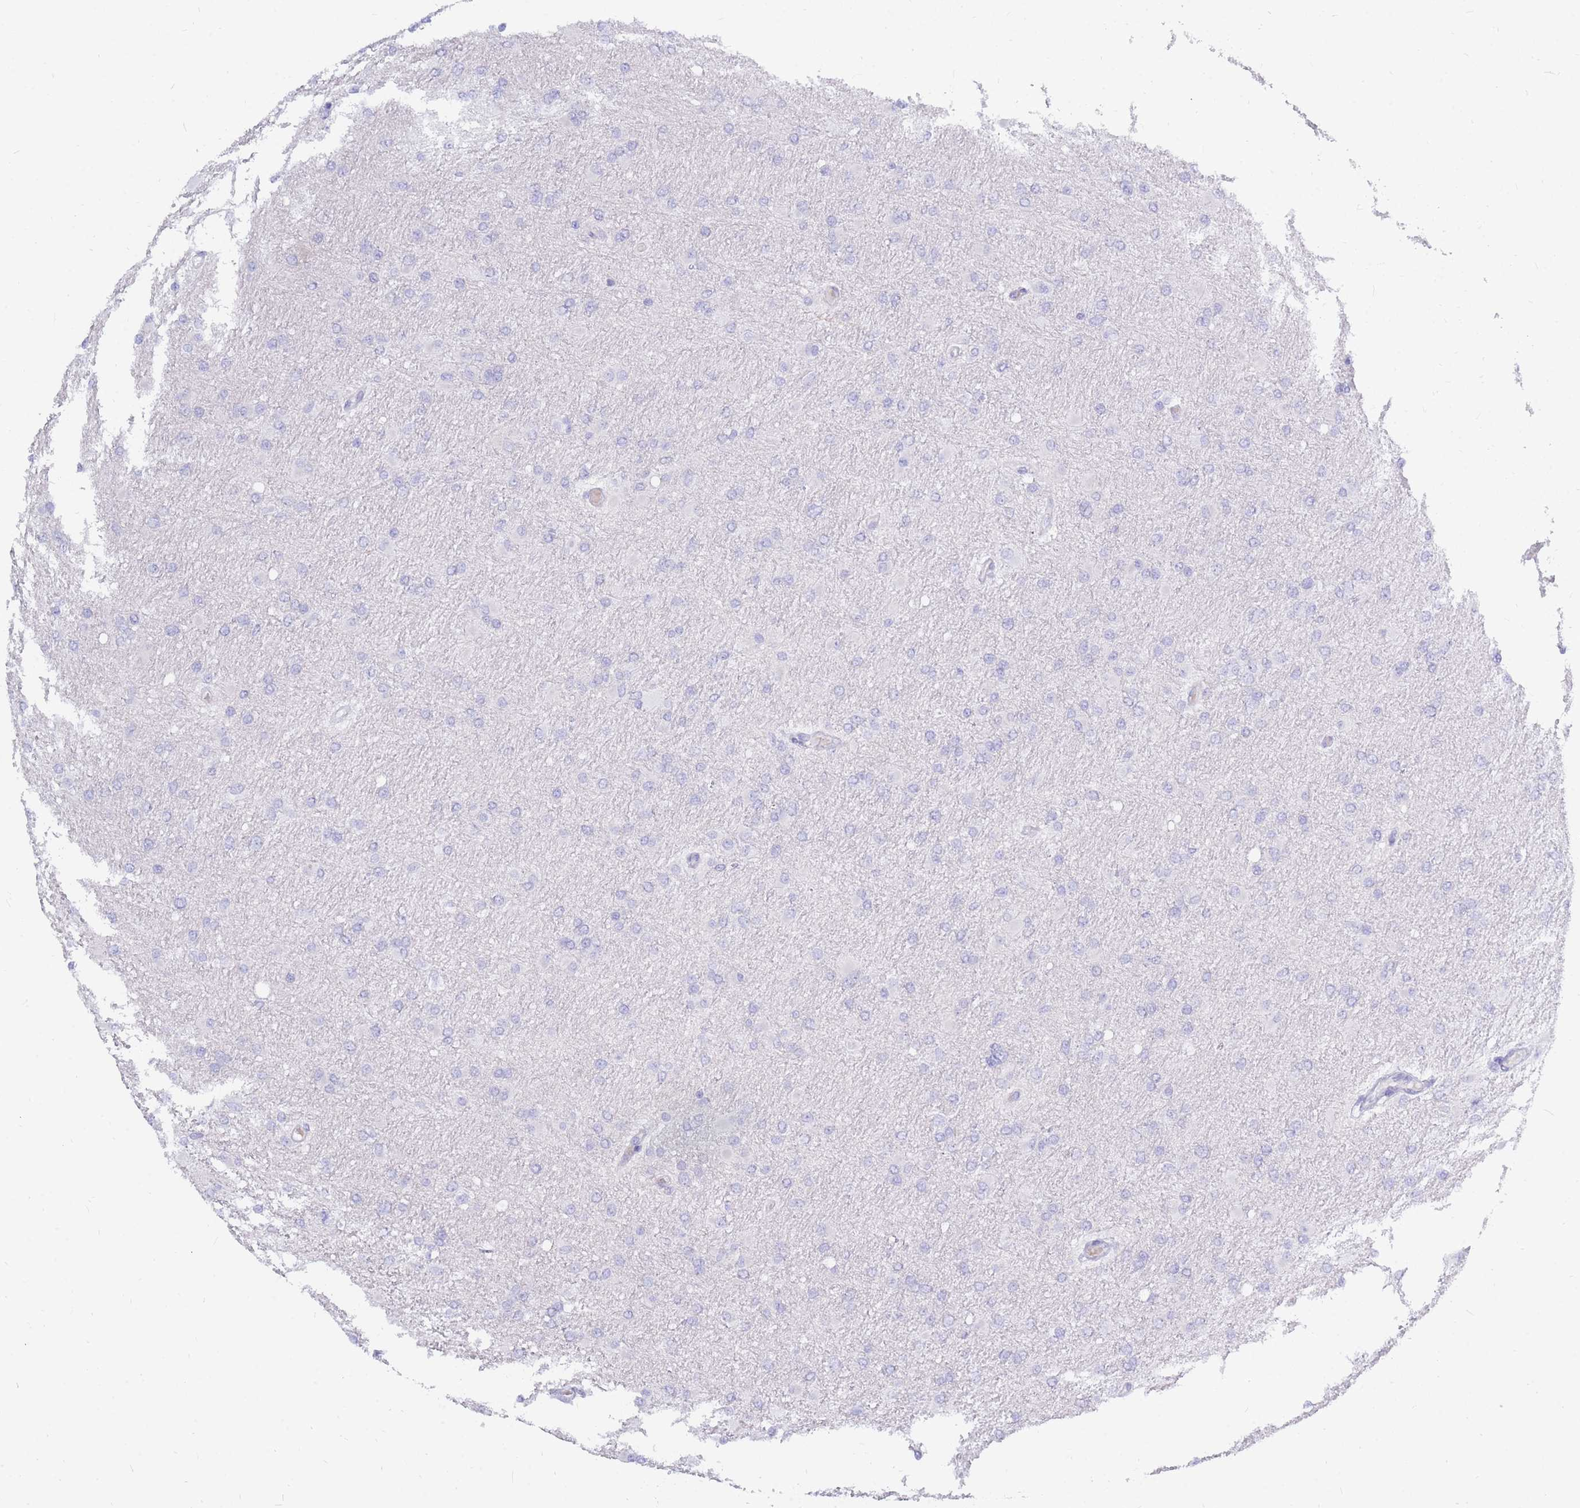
{"staining": {"intensity": "negative", "quantity": "none", "location": "none"}, "tissue": "glioma", "cell_type": "Tumor cells", "image_type": "cancer", "snomed": [{"axis": "morphology", "description": "Glioma, malignant, High grade"}, {"axis": "topography", "description": "Cerebral cortex"}], "caption": "IHC of glioma demonstrates no expression in tumor cells.", "gene": "TPSD1", "patient": {"sex": "female", "age": 36}}